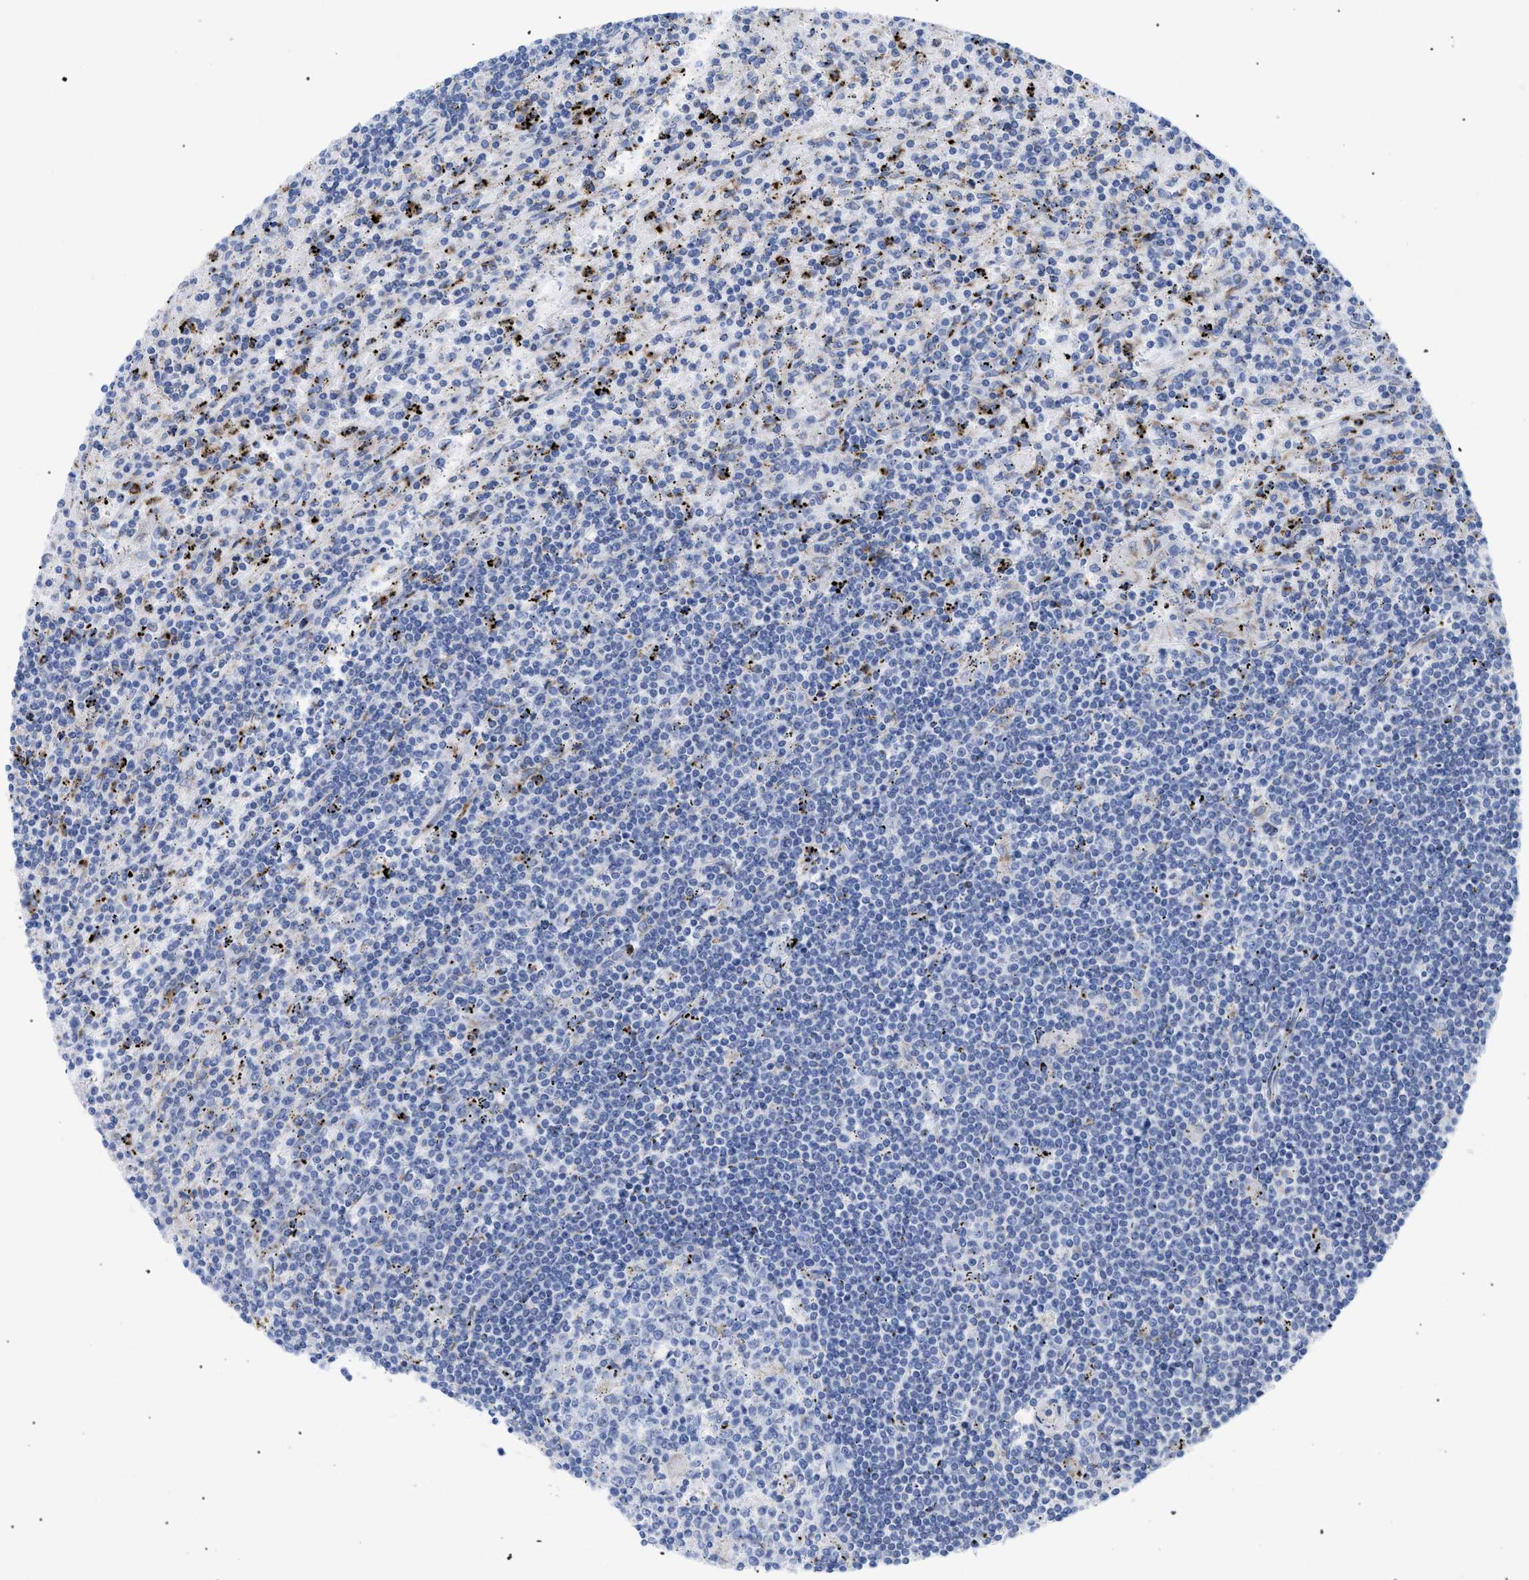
{"staining": {"intensity": "negative", "quantity": "none", "location": "none"}, "tissue": "lymphoma", "cell_type": "Tumor cells", "image_type": "cancer", "snomed": [{"axis": "morphology", "description": "Malignant lymphoma, non-Hodgkin's type, Low grade"}, {"axis": "topography", "description": "Spleen"}], "caption": "Immunohistochemistry (IHC) of lymphoma reveals no positivity in tumor cells. (DAB IHC, high magnification).", "gene": "TMEM17", "patient": {"sex": "male", "age": 76}}